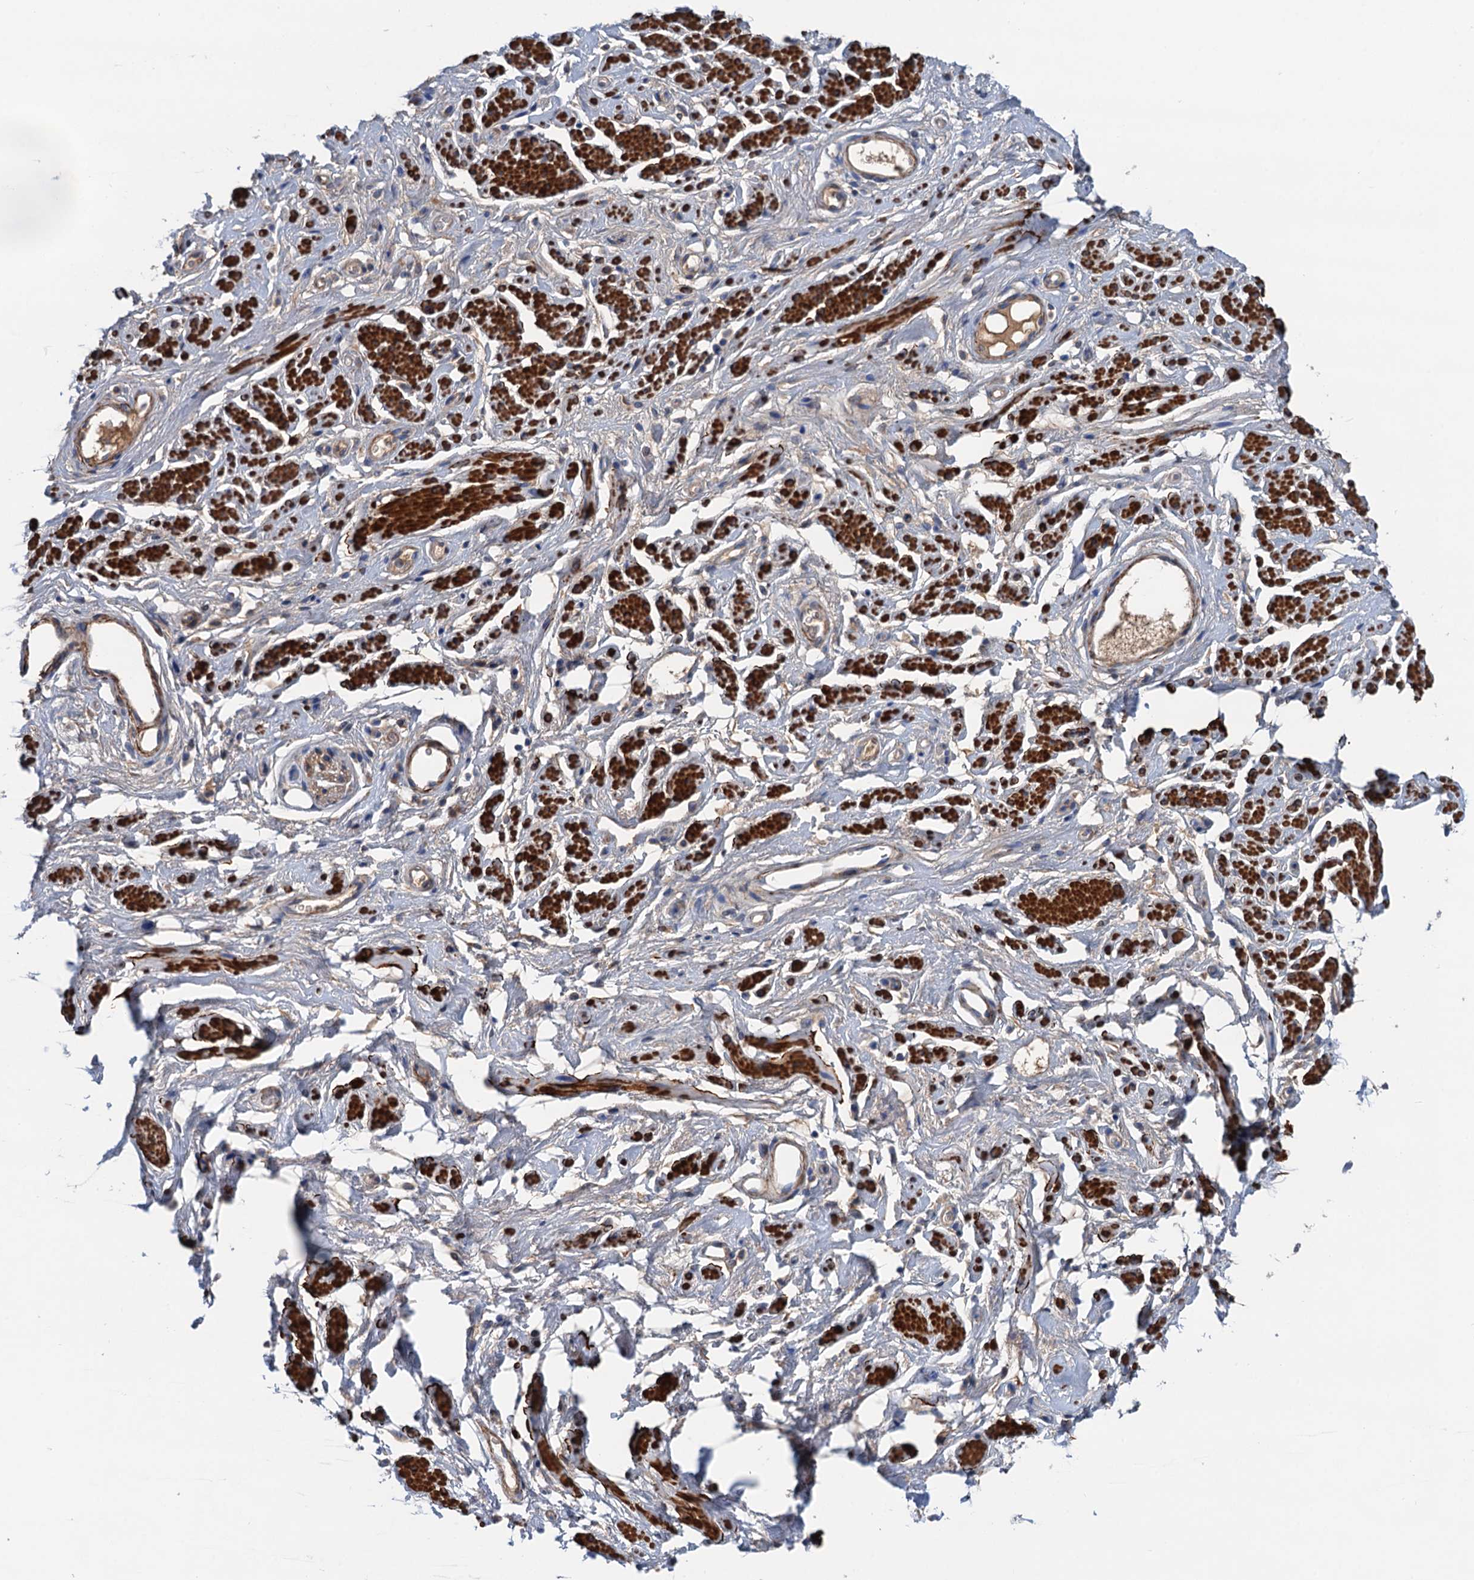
{"staining": {"intensity": "negative", "quantity": "none", "location": "none"}, "tissue": "adipose tissue", "cell_type": "Adipocytes", "image_type": "normal", "snomed": [{"axis": "morphology", "description": "Normal tissue, NOS"}, {"axis": "morphology", "description": "Adenocarcinoma, NOS"}, {"axis": "topography", "description": "Rectum"}, {"axis": "topography", "description": "Vagina"}, {"axis": "topography", "description": "Peripheral nerve tissue"}], "caption": "The image shows no staining of adipocytes in normal adipose tissue. (IHC, brightfield microscopy, high magnification).", "gene": "CSTPP1", "patient": {"sex": "female", "age": 71}}